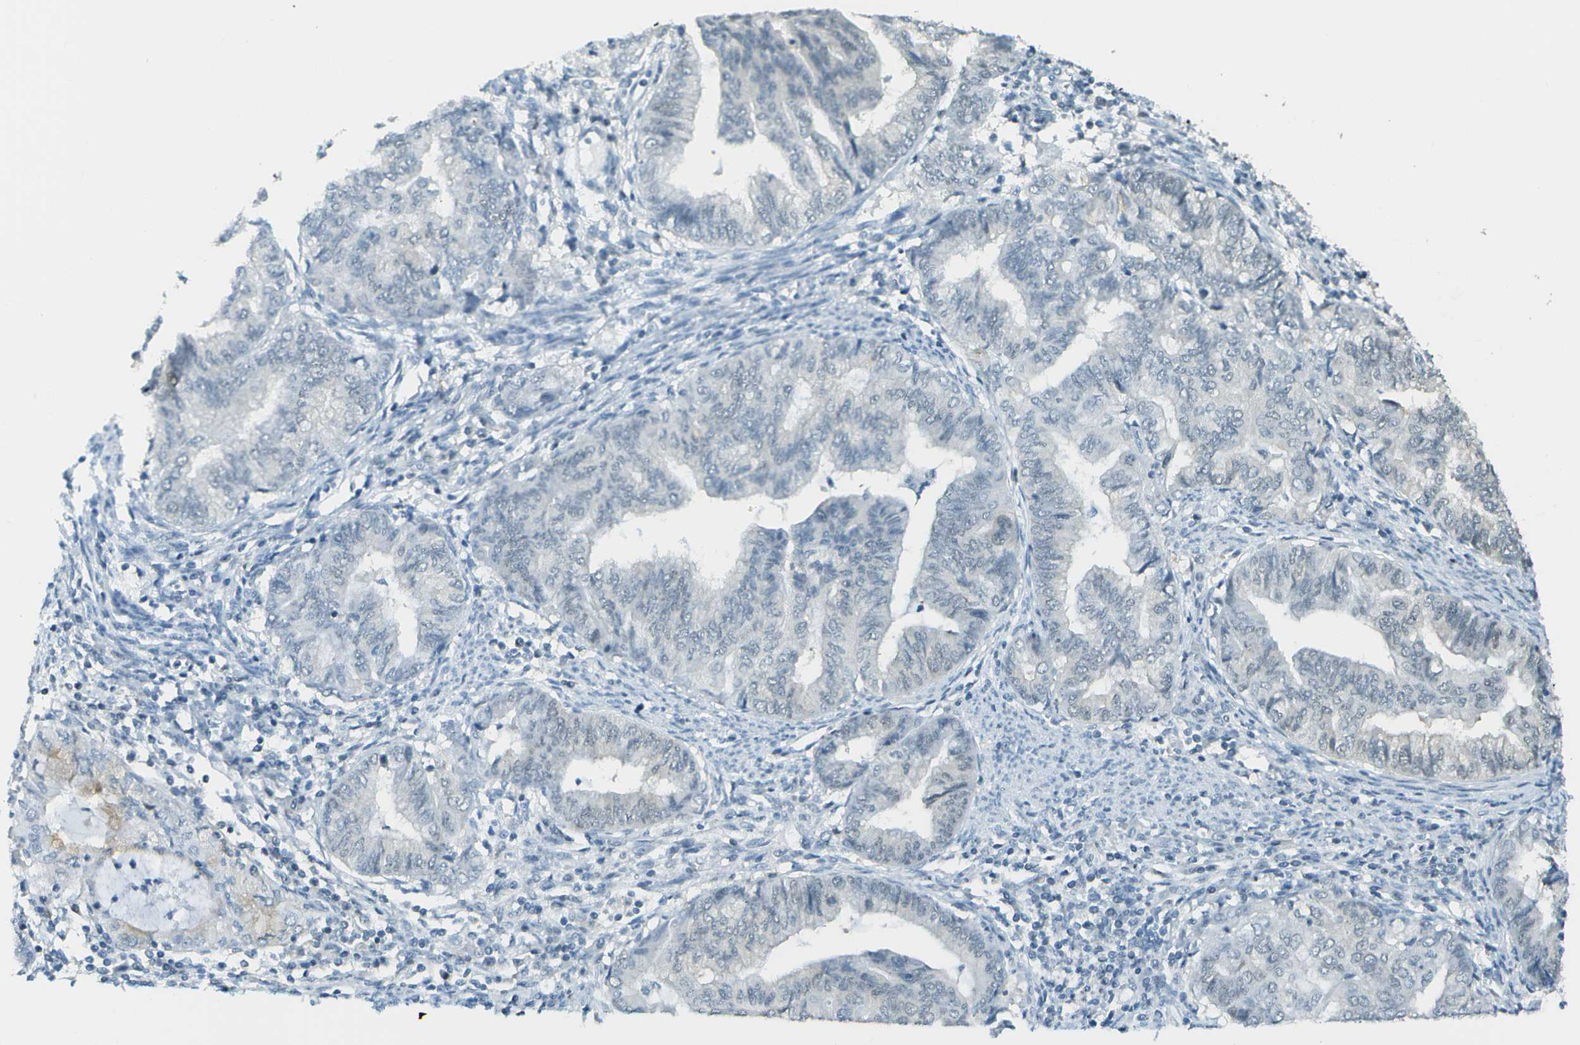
{"staining": {"intensity": "negative", "quantity": "none", "location": "none"}, "tissue": "endometrial cancer", "cell_type": "Tumor cells", "image_type": "cancer", "snomed": [{"axis": "morphology", "description": "Adenocarcinoma, NOS"}, {"axis": "topography", "description": "Endometrium"}], "caption": "Tumor cells are negative for protein expression in human endometrial cancer.", "gene": "NEK11", "patient": {"sex": "female", "age": 79}}